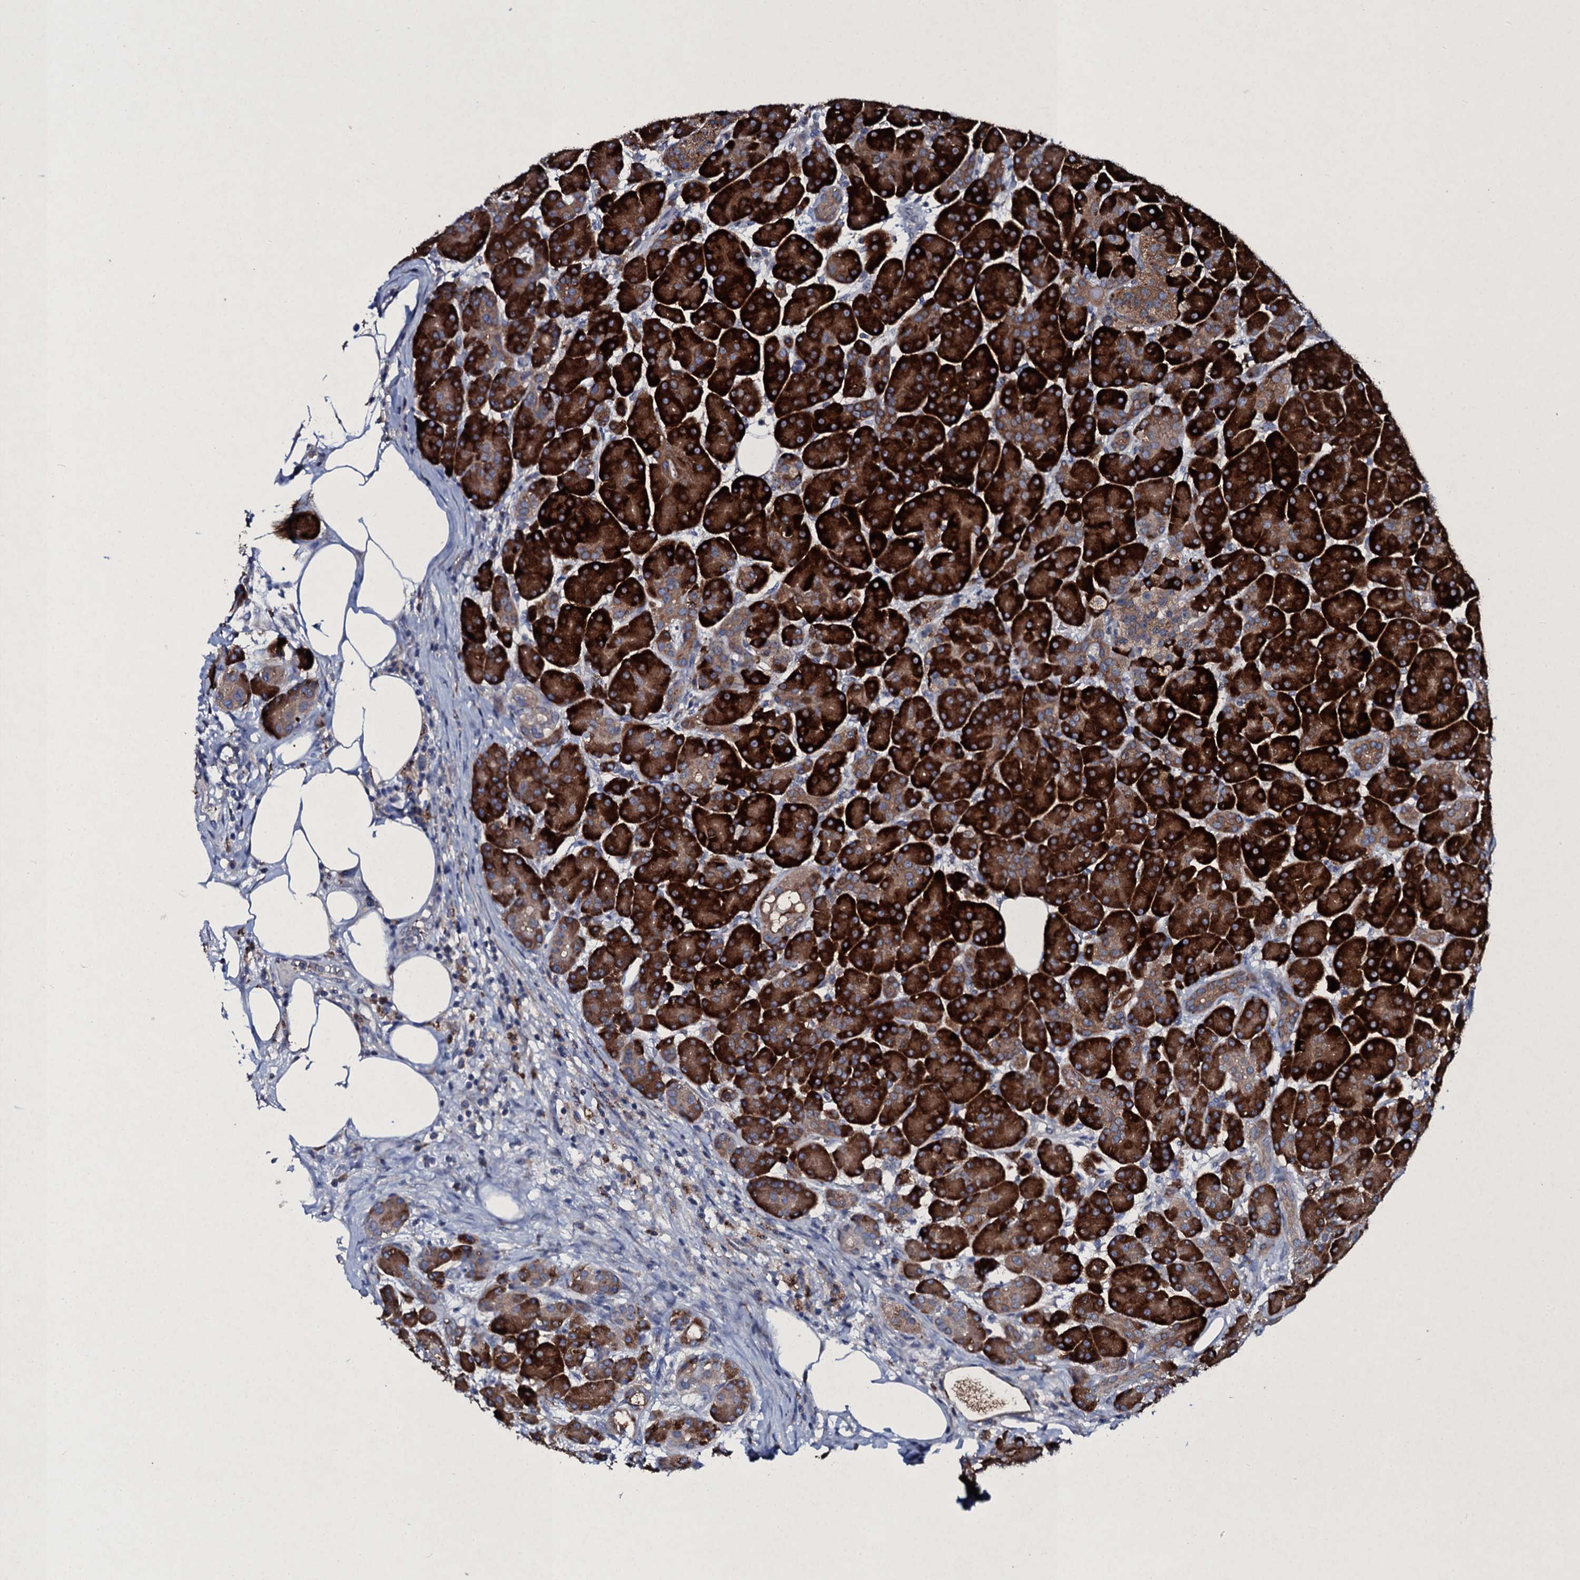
{"staining": {"intensity": "strong", "quantity": ">75%", "location": "cytoplasmic/membranous"}, "tissue": "pancreas", "cell_type": "Exocrine glandular cells", "image_type": "normal", "snomed": [{"axis": "morphology", "description": "Normal tissue, NOS"}, {"axis": "topography", "description": "Pancreas"}], "caption": "Pancreas stained for a protein demonstrates strong cytoplasmic/membranous positivity in exocrine glandular cells. (brown staining indicates protein expression, while blue staining denotes nuclei).", "gene": "TPGS2", "patient": {"sex": "male", "age": 63}}